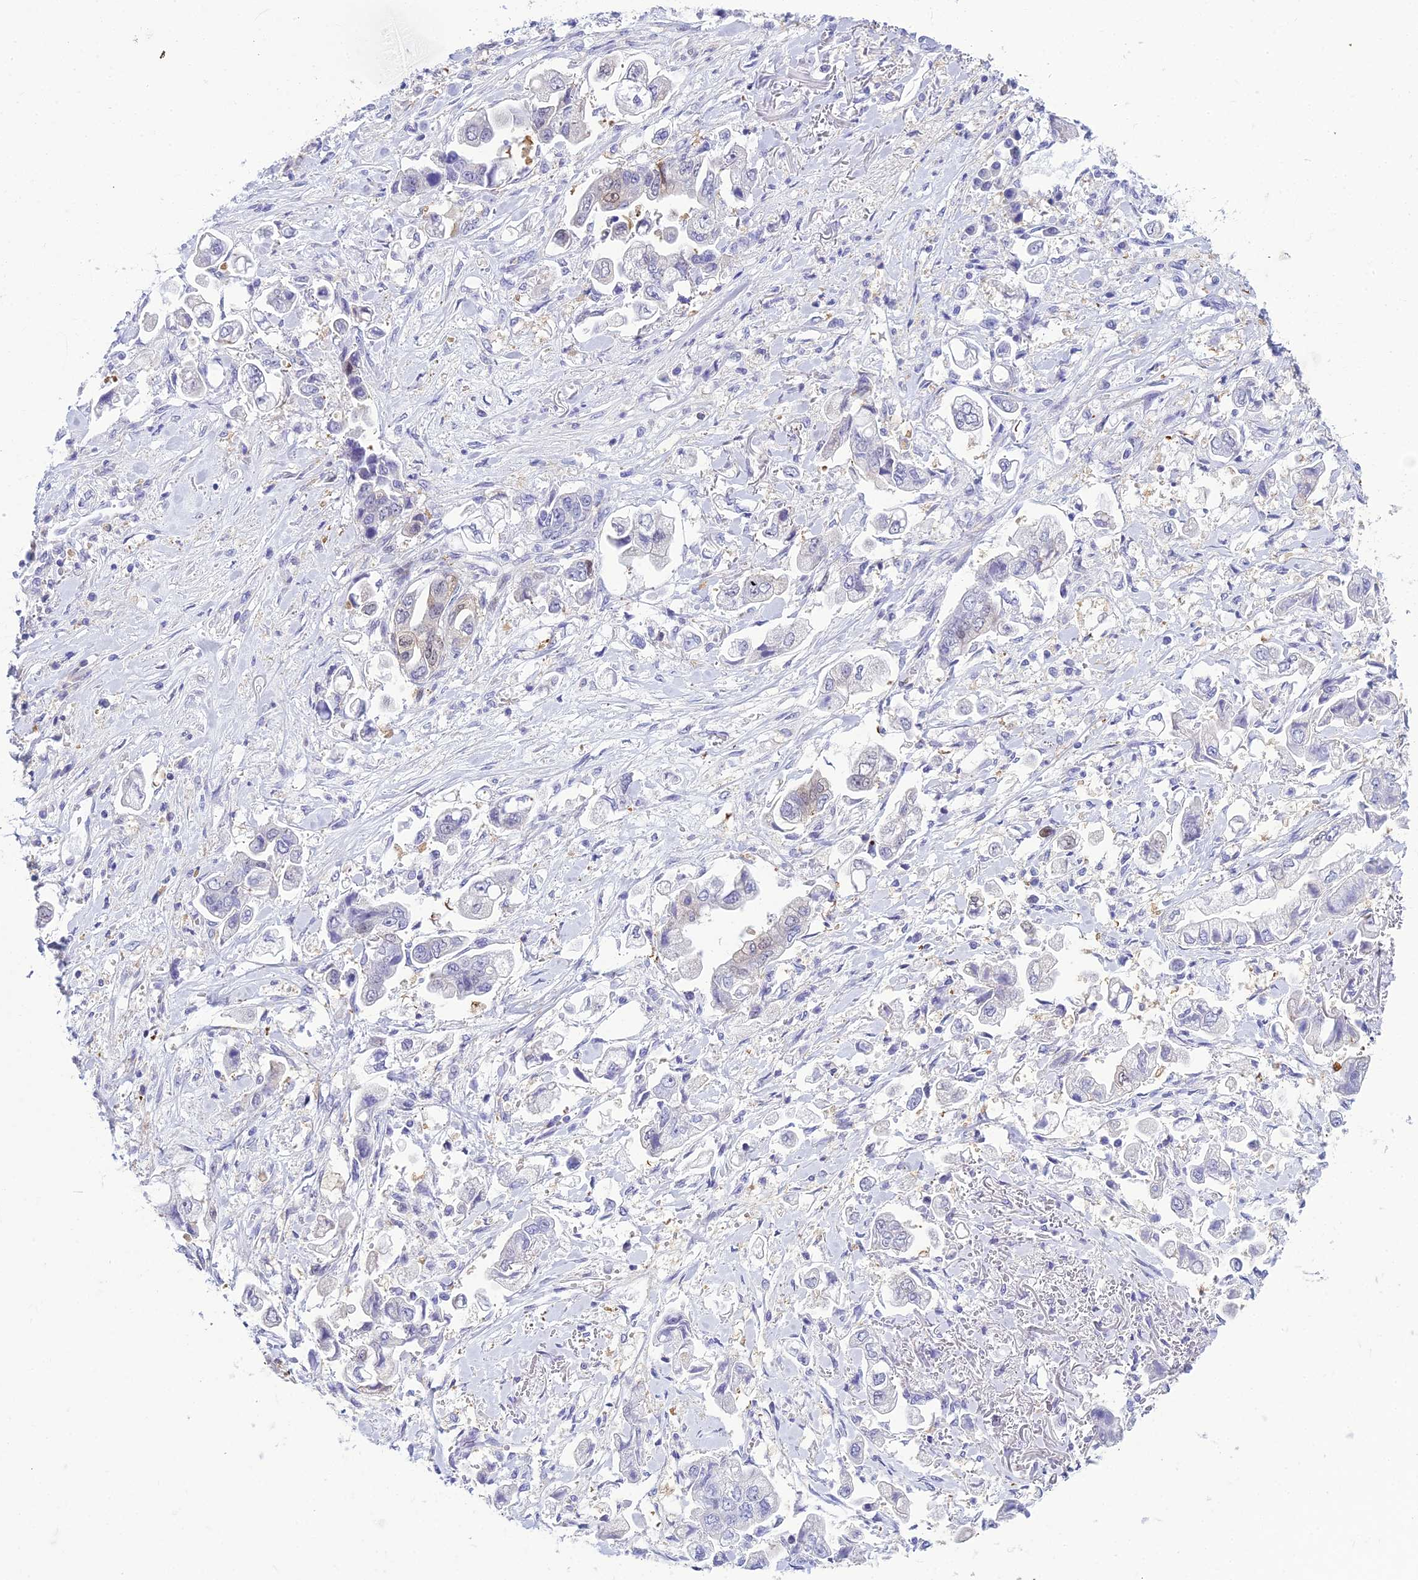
{"staining": {"intensity": "negative", "quantity": "none", "location": "none"}, "tissue": "stomach cancer", "cell_type": "Tumor cells", "image_type": "cancer", "snomed": [{"axis": "morphology", "description": "Adenocarcinoma, NOS"}, {"axis": "topography", "description": "Stomach"}], "caption": "An image of stomach cancer stained for a protein shows no brown staining in tumor cells.", "gene": "ZMIZ1", "patient": {"sex": "male", "age": 62}}